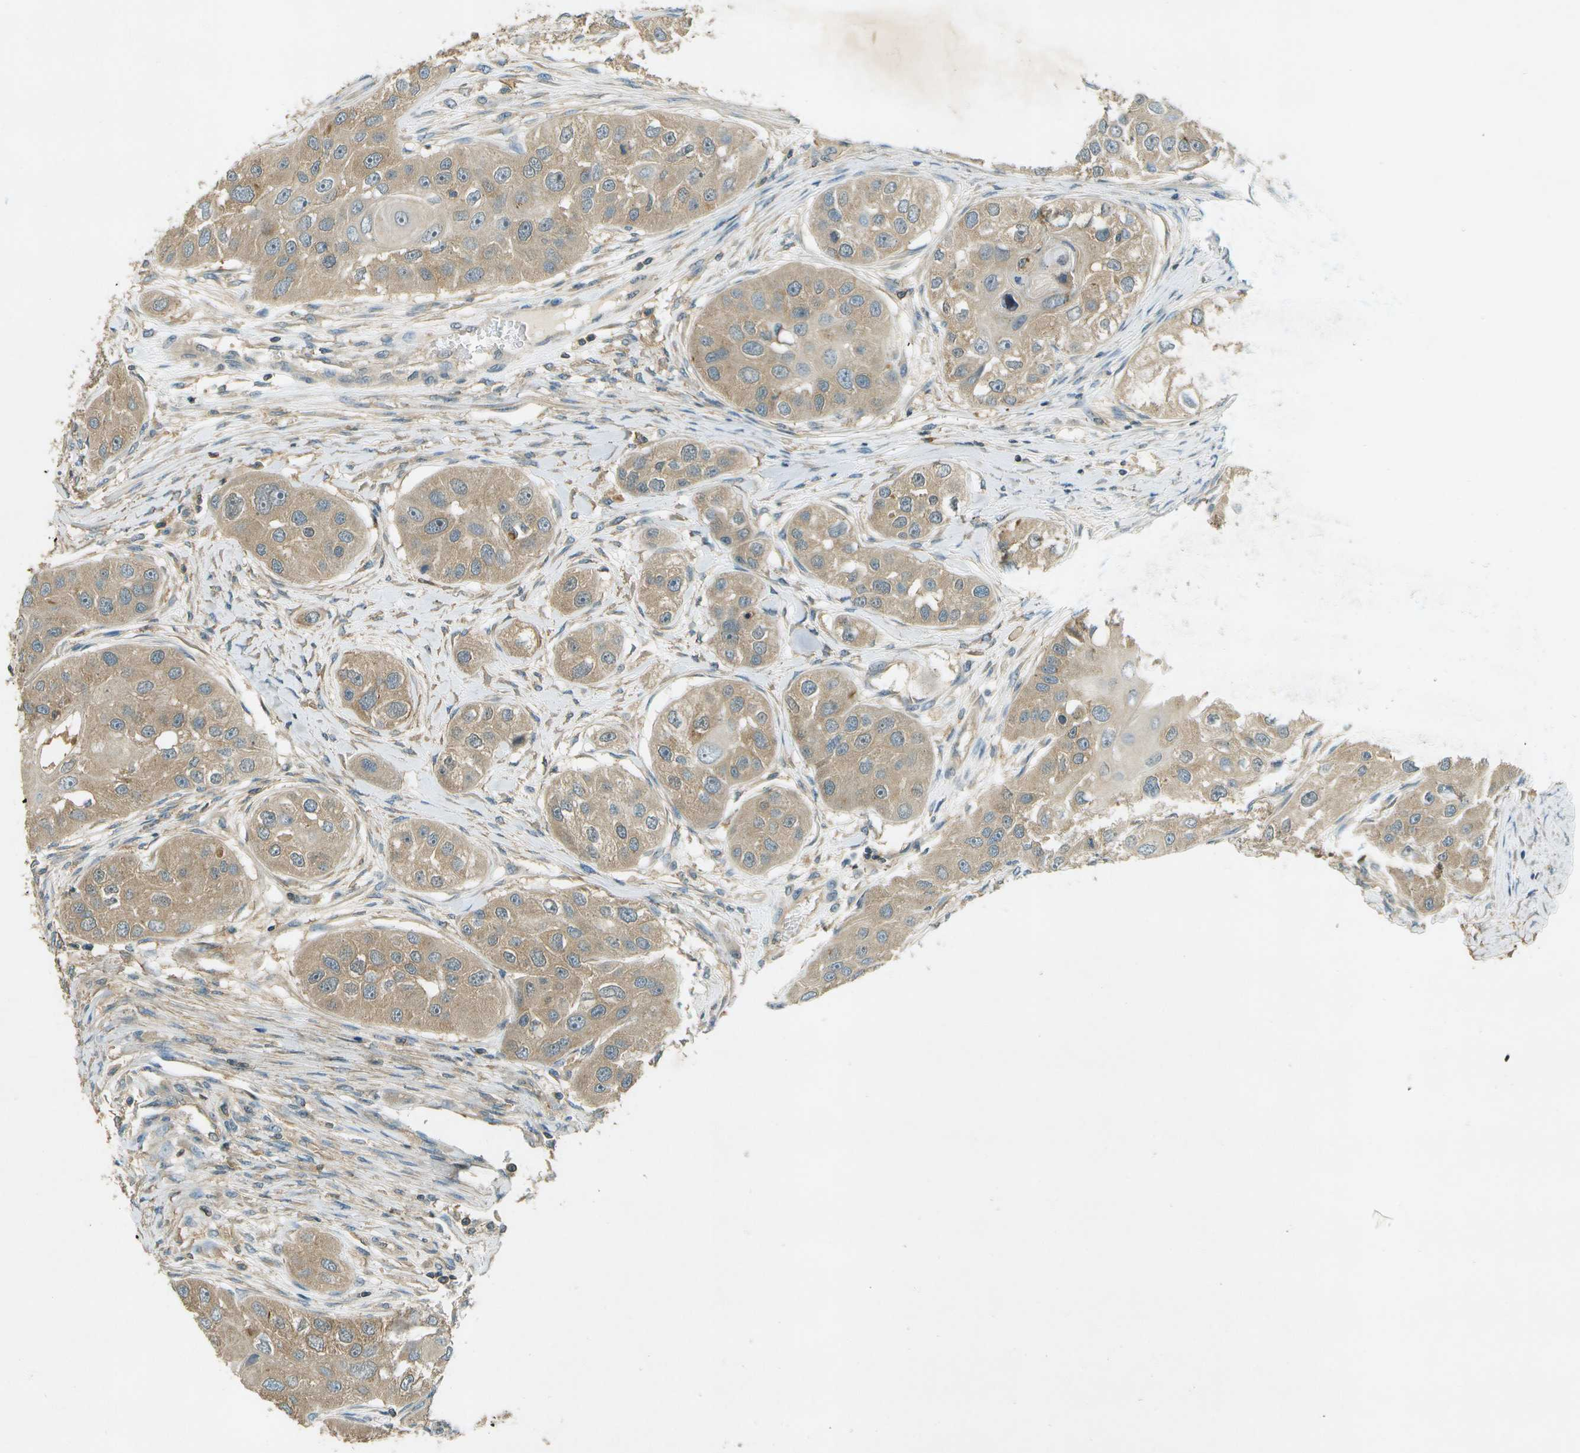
{"staining": {"intensity": "weak", "quantity": ">75%", "location": "cytoplasmic/membranous"}, "tissue": "head and neck cancer", "cell_type": "Tumor cells", "image_type": "cancer", "snomed": [{"axis": "morphology", "description": "Normal tissue, NOS"}, {"axis": "morphology", "description": "Squamous cell carcinoma, NOS"}, {"axis": "topography", "description": "Skeletal muscle"}, {"axis": "topography", "description": "Head-Neck"}], "caption": "IHC image of human head and neck cancer stained for a protein (brown), which reveals low levels of weak cytoplasmic/membranous expression in approximately >75% of tumor cells.", "gene": "NUDT4", "patient": {"sex": "male", "age": 51}}